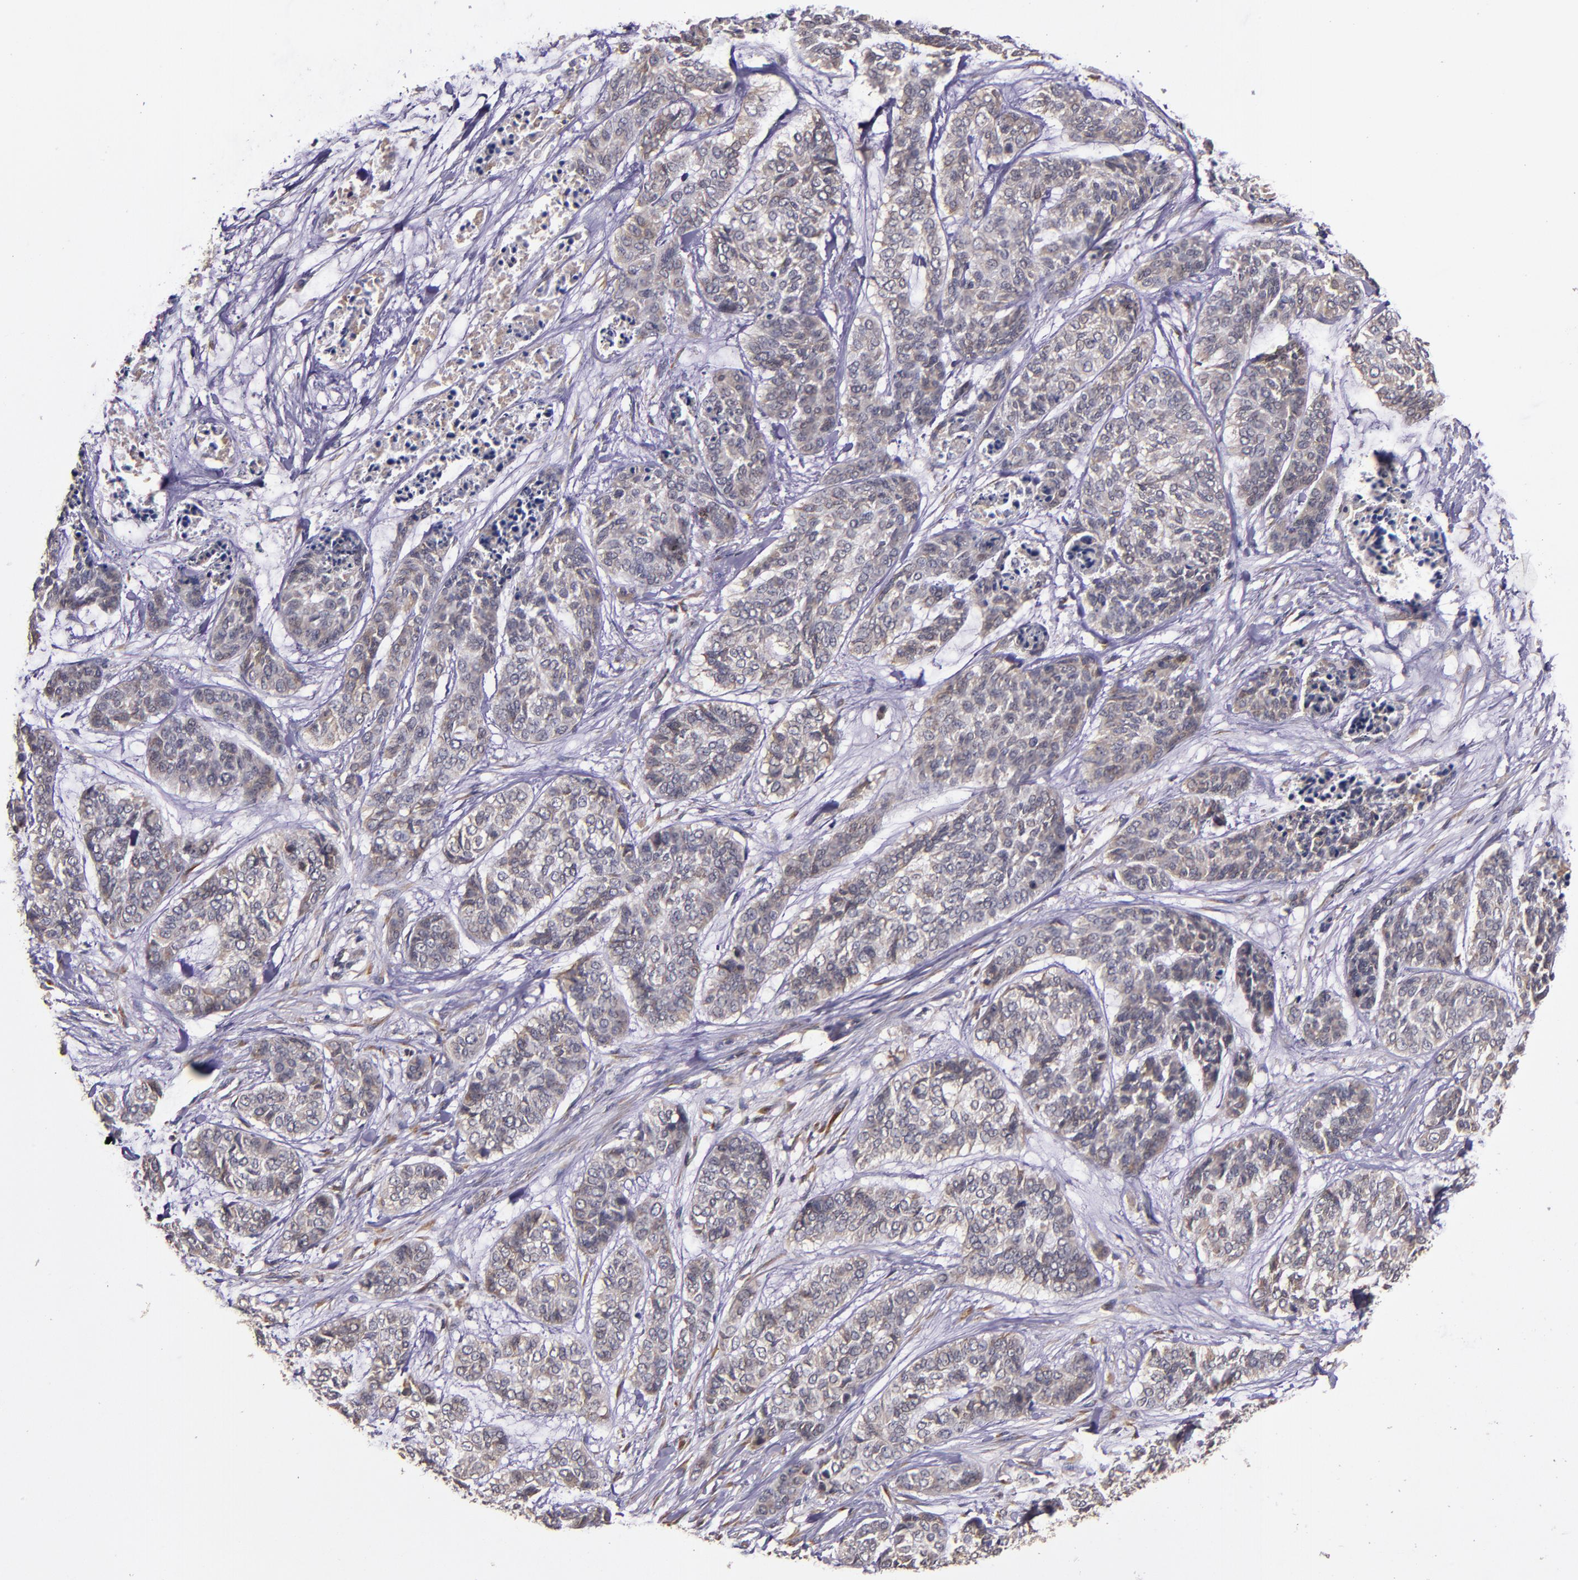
{"staining": {"intensity": "weak", "quantity": "25%-75%", "location": "cytoplasmic/membranous"}, "tissue": "skin cancer", "cell_type": "Tumor cells", "image_type": "cancer", "snomed": [{"axis": "morphology", "description": "Basal cell carcinoma"}, {"axis": "topography", "description": "Skin"}], "caption": "Immunohistochemical staining of human skin cancer displays low levels of weak cytoplasmic/membranous protein staining in approximately 25%-75% of tumor cells.", "gene": "PRAF2", "patient": {"sex": "female", "age": 64}}